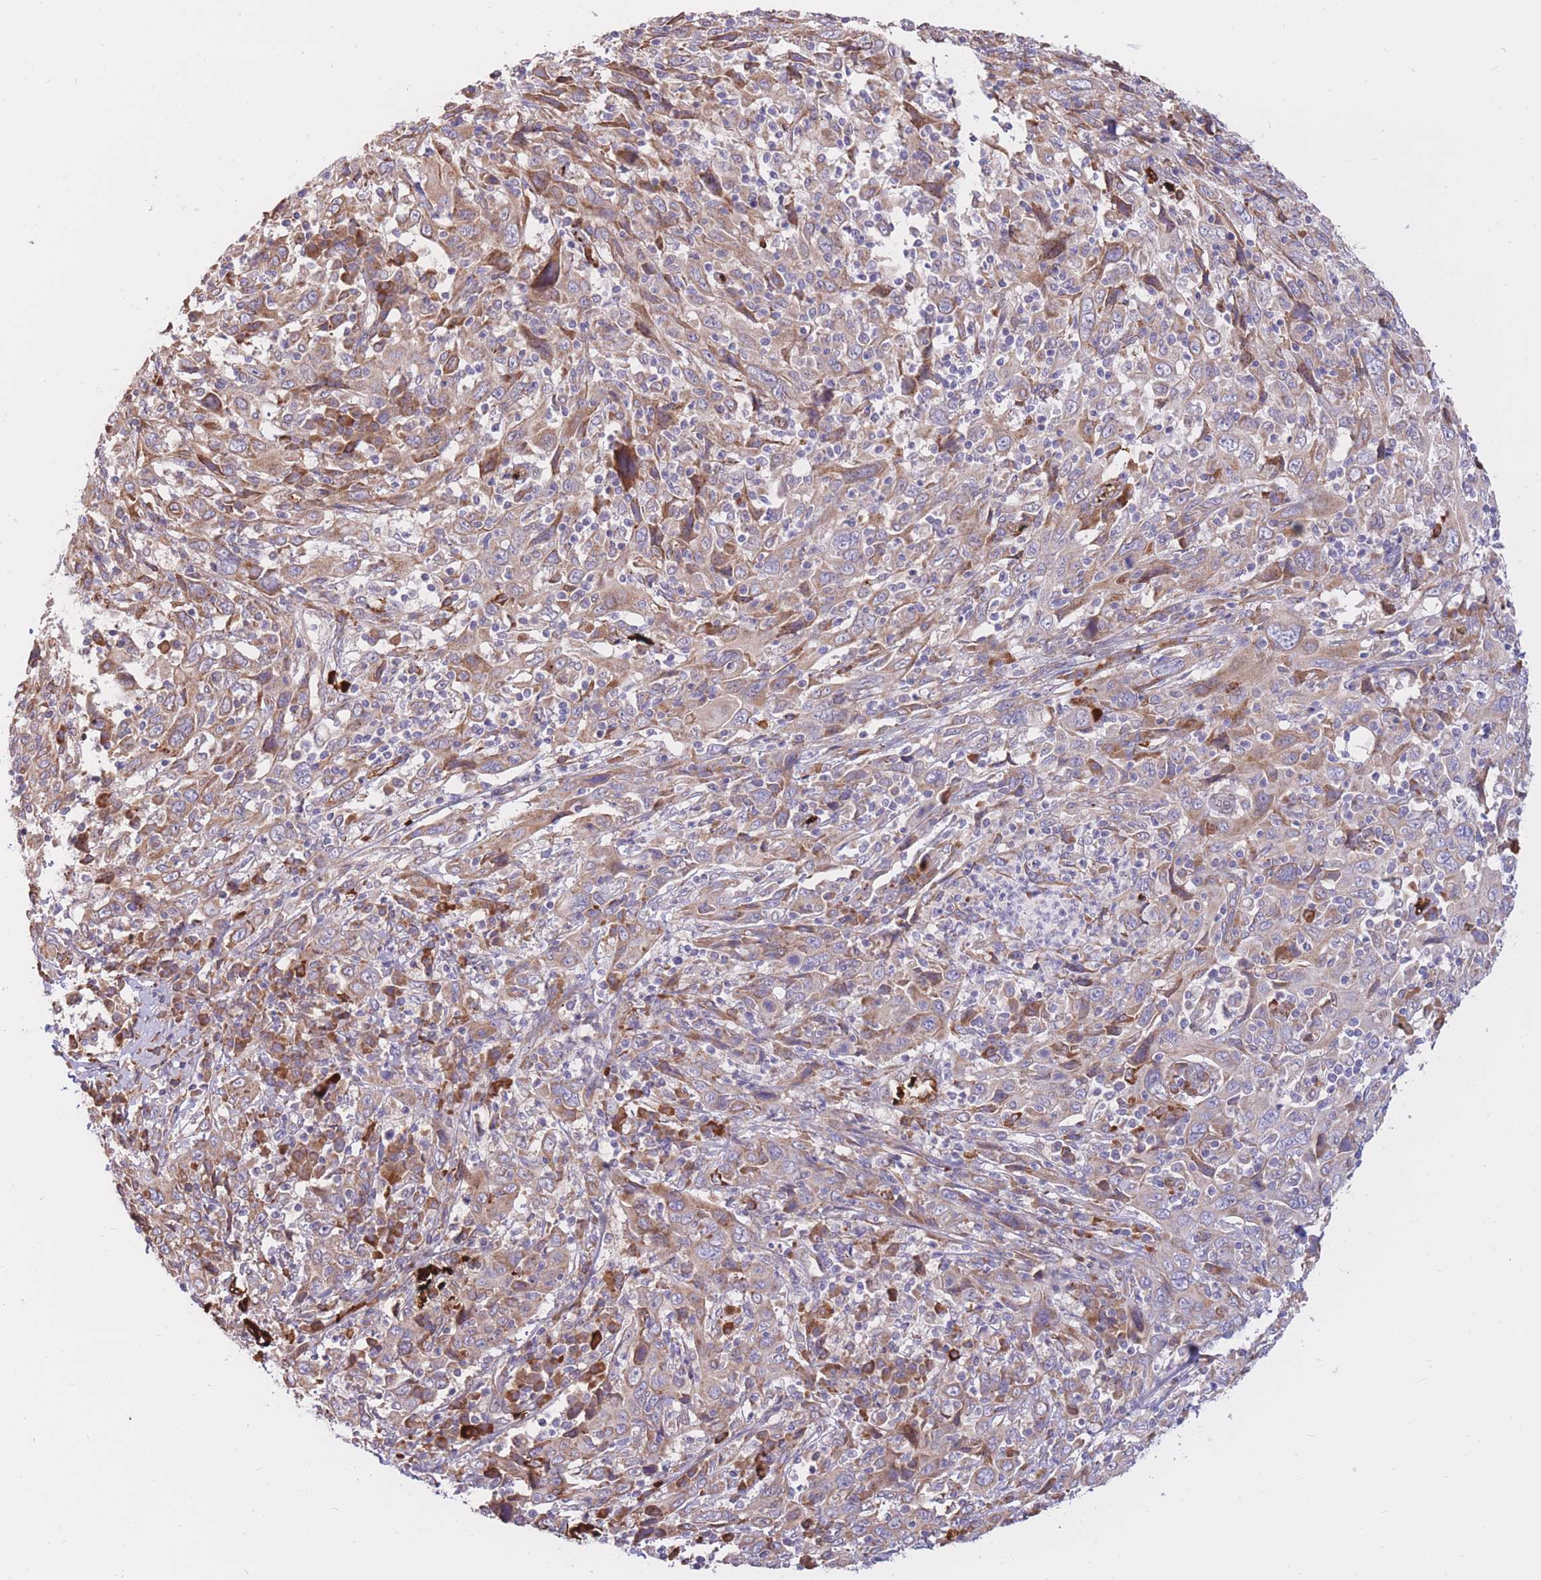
{"staining": {"intensity": "weak", "quantity": ">75%", "location": "cytoplasmic/membranous"}, "tissue": "cervical cancer", "cell_type": "Tumor cells", "image_type": "cancer", "snomed": [{"axis": "morphology", "description": "Squamous cell carcinoma, NOS"}, {"axis": "topography", "description": "Cervix"}], "caption": "About >75% of tumor cells in human cervical cancer exhibit weak cytoplasmic/membranous protein expression as visualized by brown immunohistochemical staining.", "gene": "ATP10D", "patient": {"sex": "female", "age": 46}}